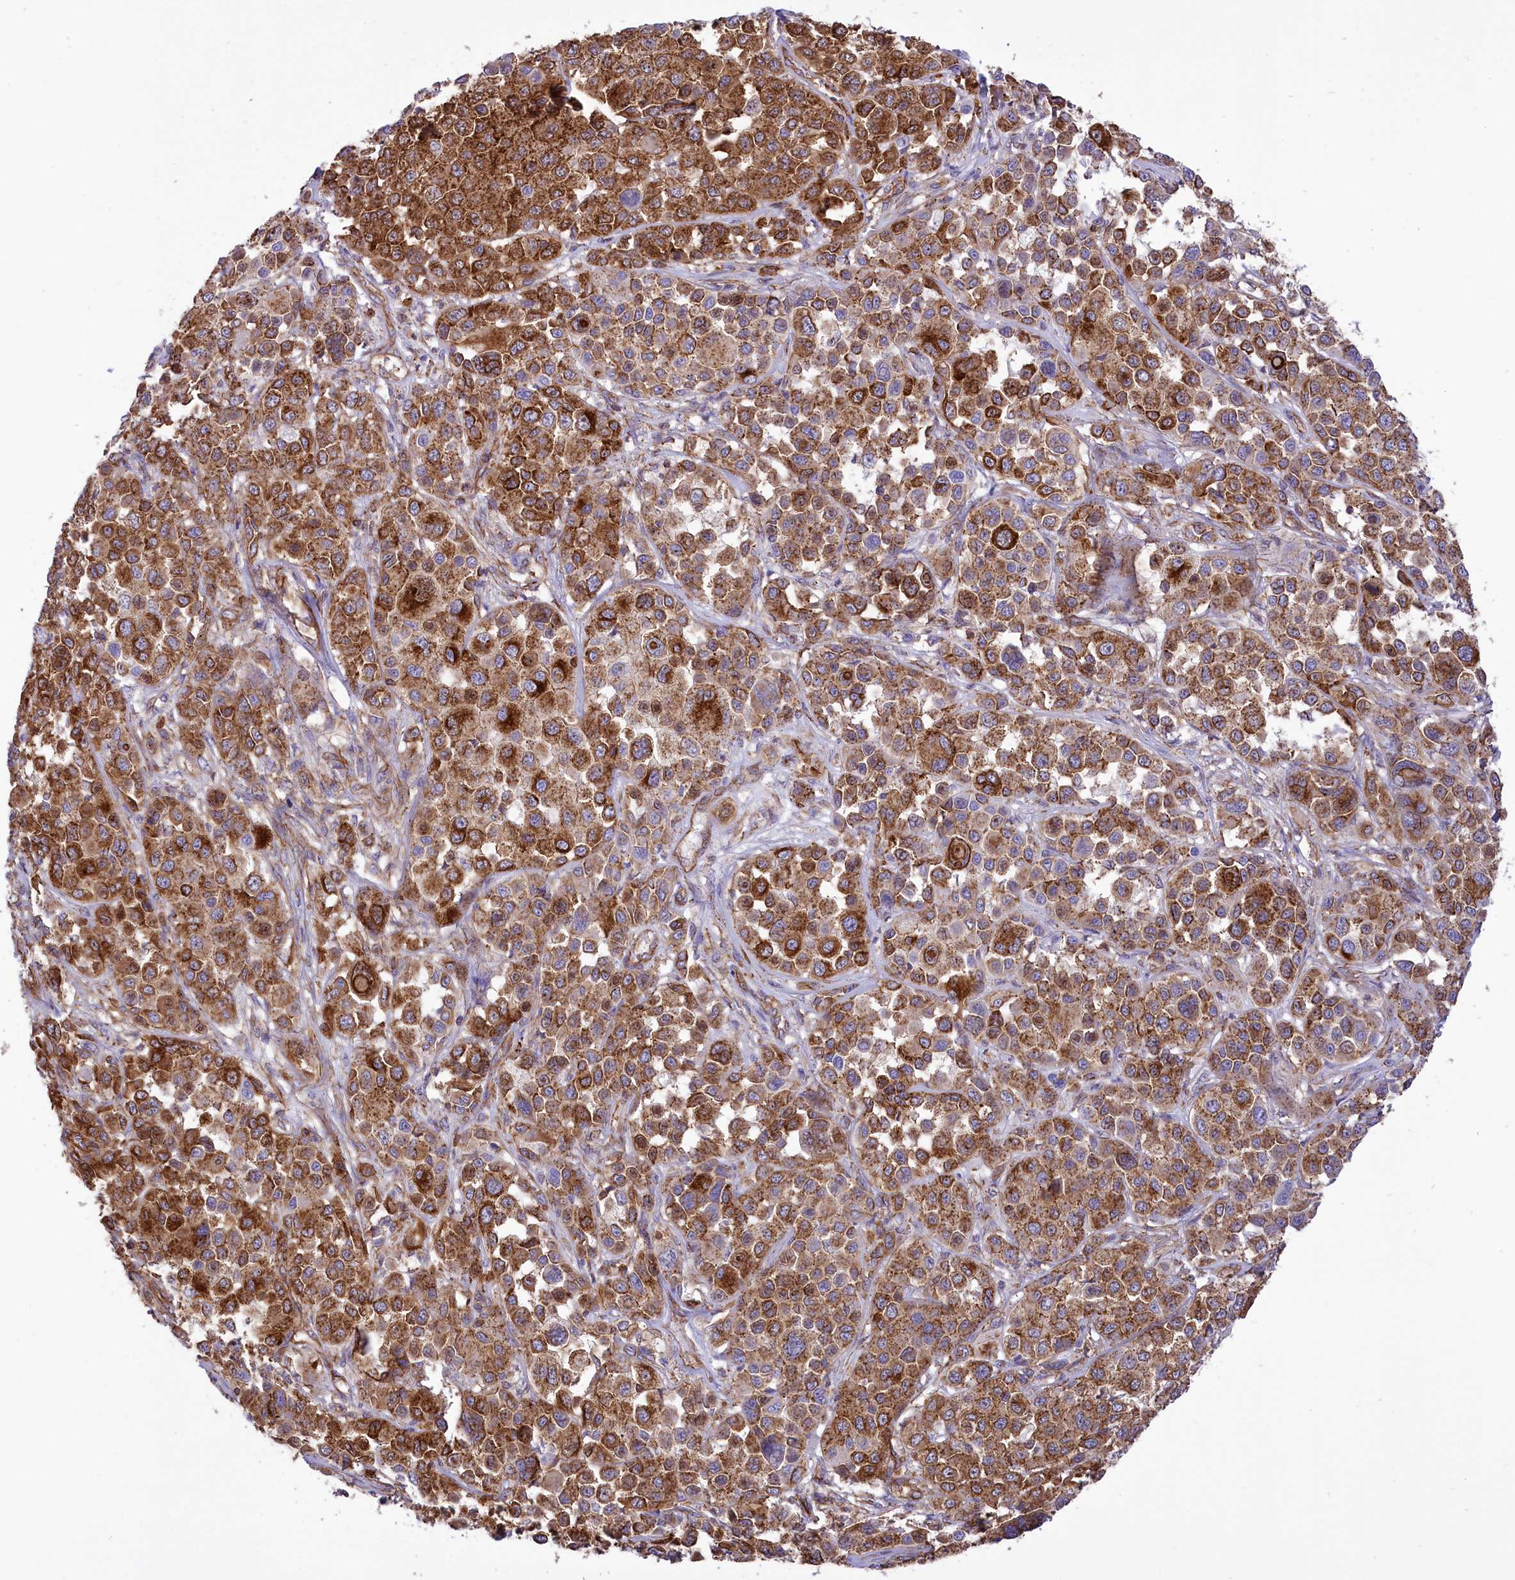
{"staining": {"intensity": "strong", "quantity": ">75%", "location": "cytoplasmic/membranous"}, "tissue": "melanoma", "cell_type": "Tumor cells", "image_type": "cancer", "snomed": [{"axis": "morphology", "description": "Malignant melanoma, NOS"}, {"axis": "topography", "description": "Skin of trunk"}], "caption": "Tumor cells reveal high levels of strong cytoplasmic/membranous expression in about >75% of cells in human malignant melanoma.", "gene": "SEPTIN9", "patient": {"sex": "male", "age": 71}}